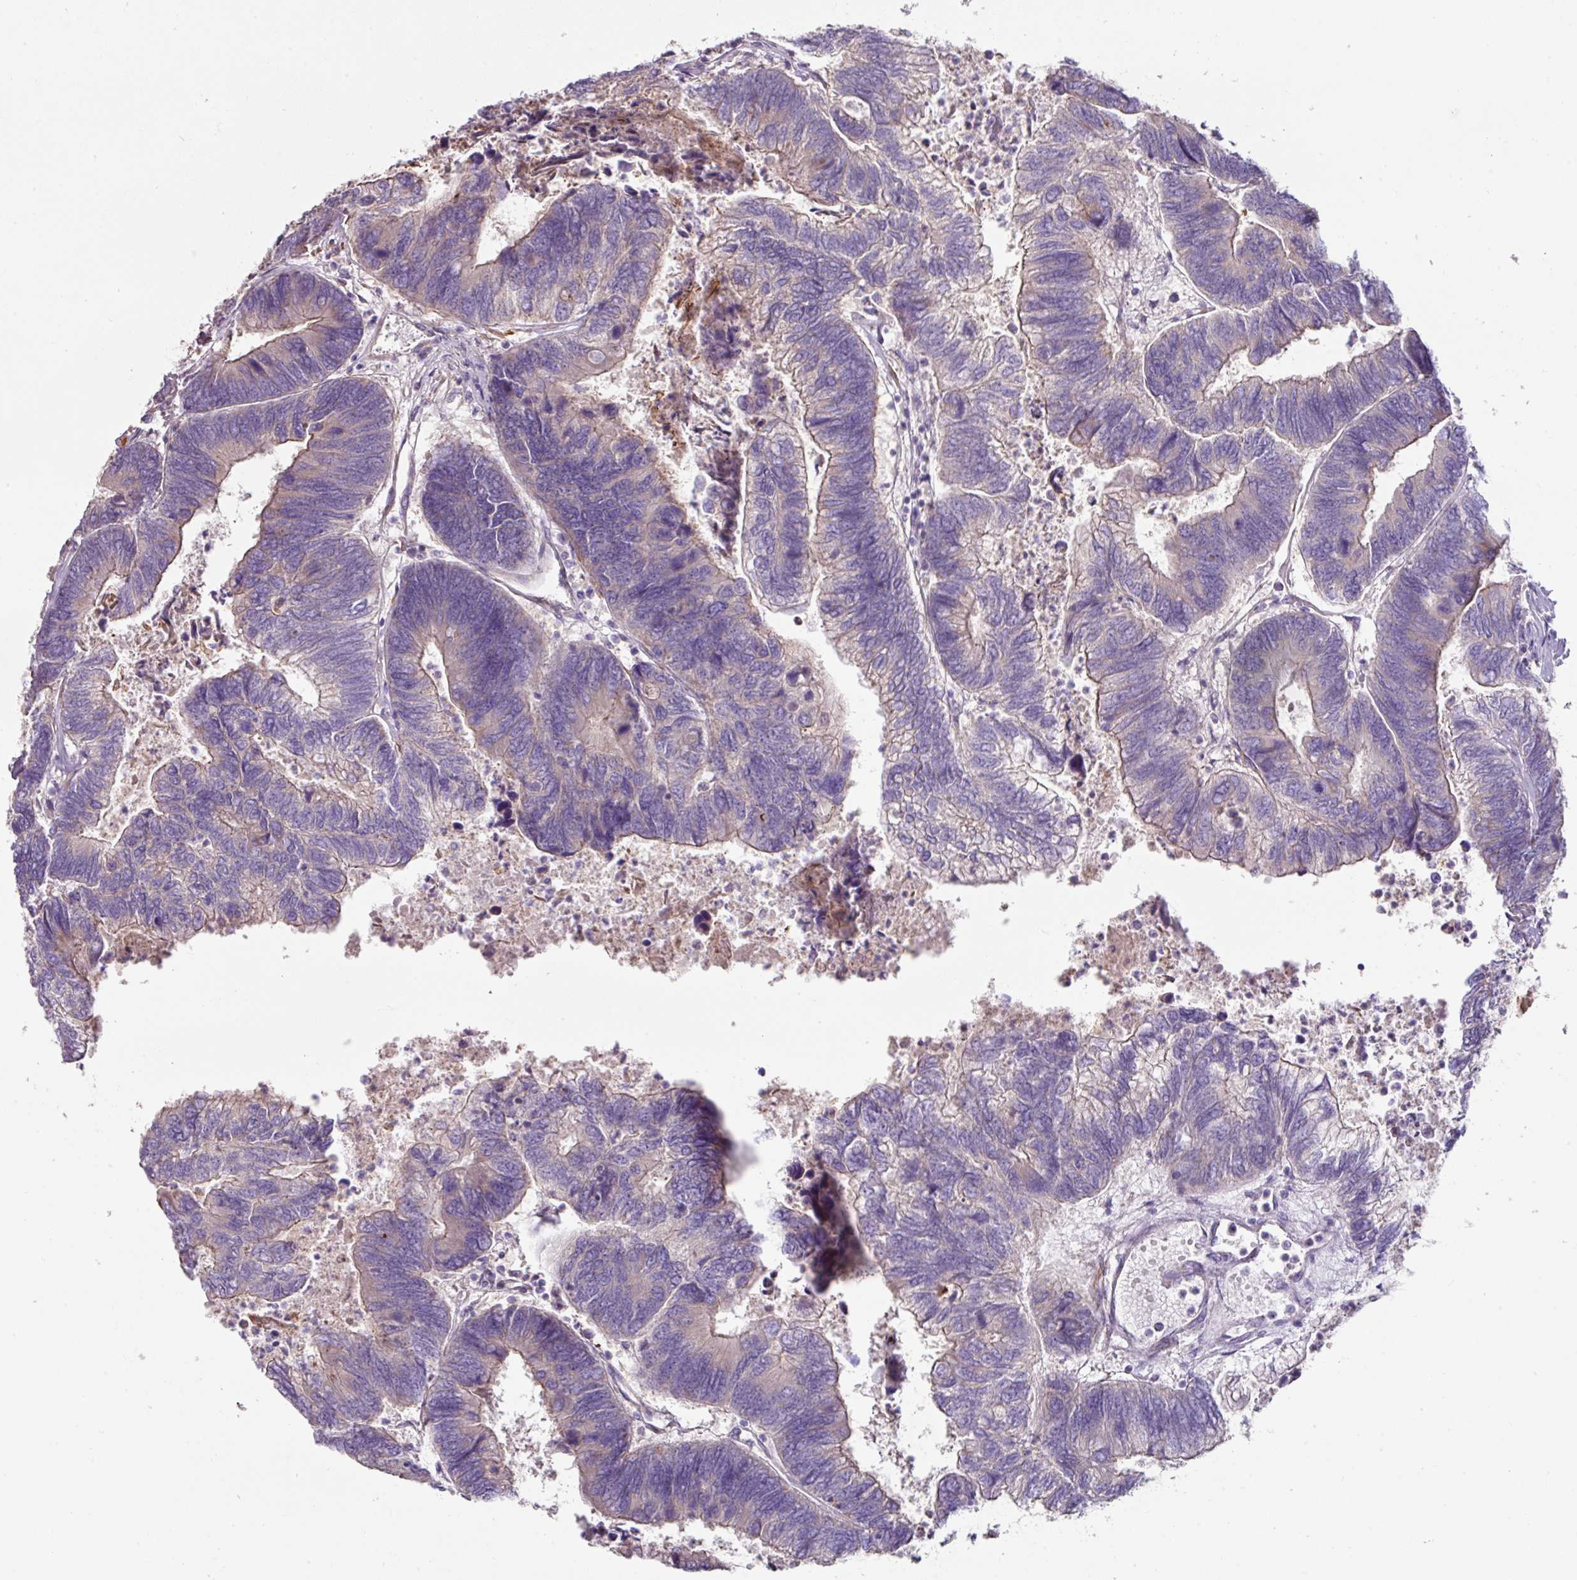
{"staining": {"intensity": "weak", "quantity": "<25%", "location": "cytoplasmic/membranous"}, "tissue": "colorectal cancer", "cell_type": "Tumor cells", "image_type": "cancer", "snomed": [{"axis": "morphology", "description": "Adenocarcinoma, NOS"}, {"axis": "topography", "description": "Colon"}], "caption": "Immunohistochemical staining of adenocarcinoma (colorectal) shows no significant expression in tumor cells.", "gene": "MRRF", "patient": {"sex": "female", "age": 67}}